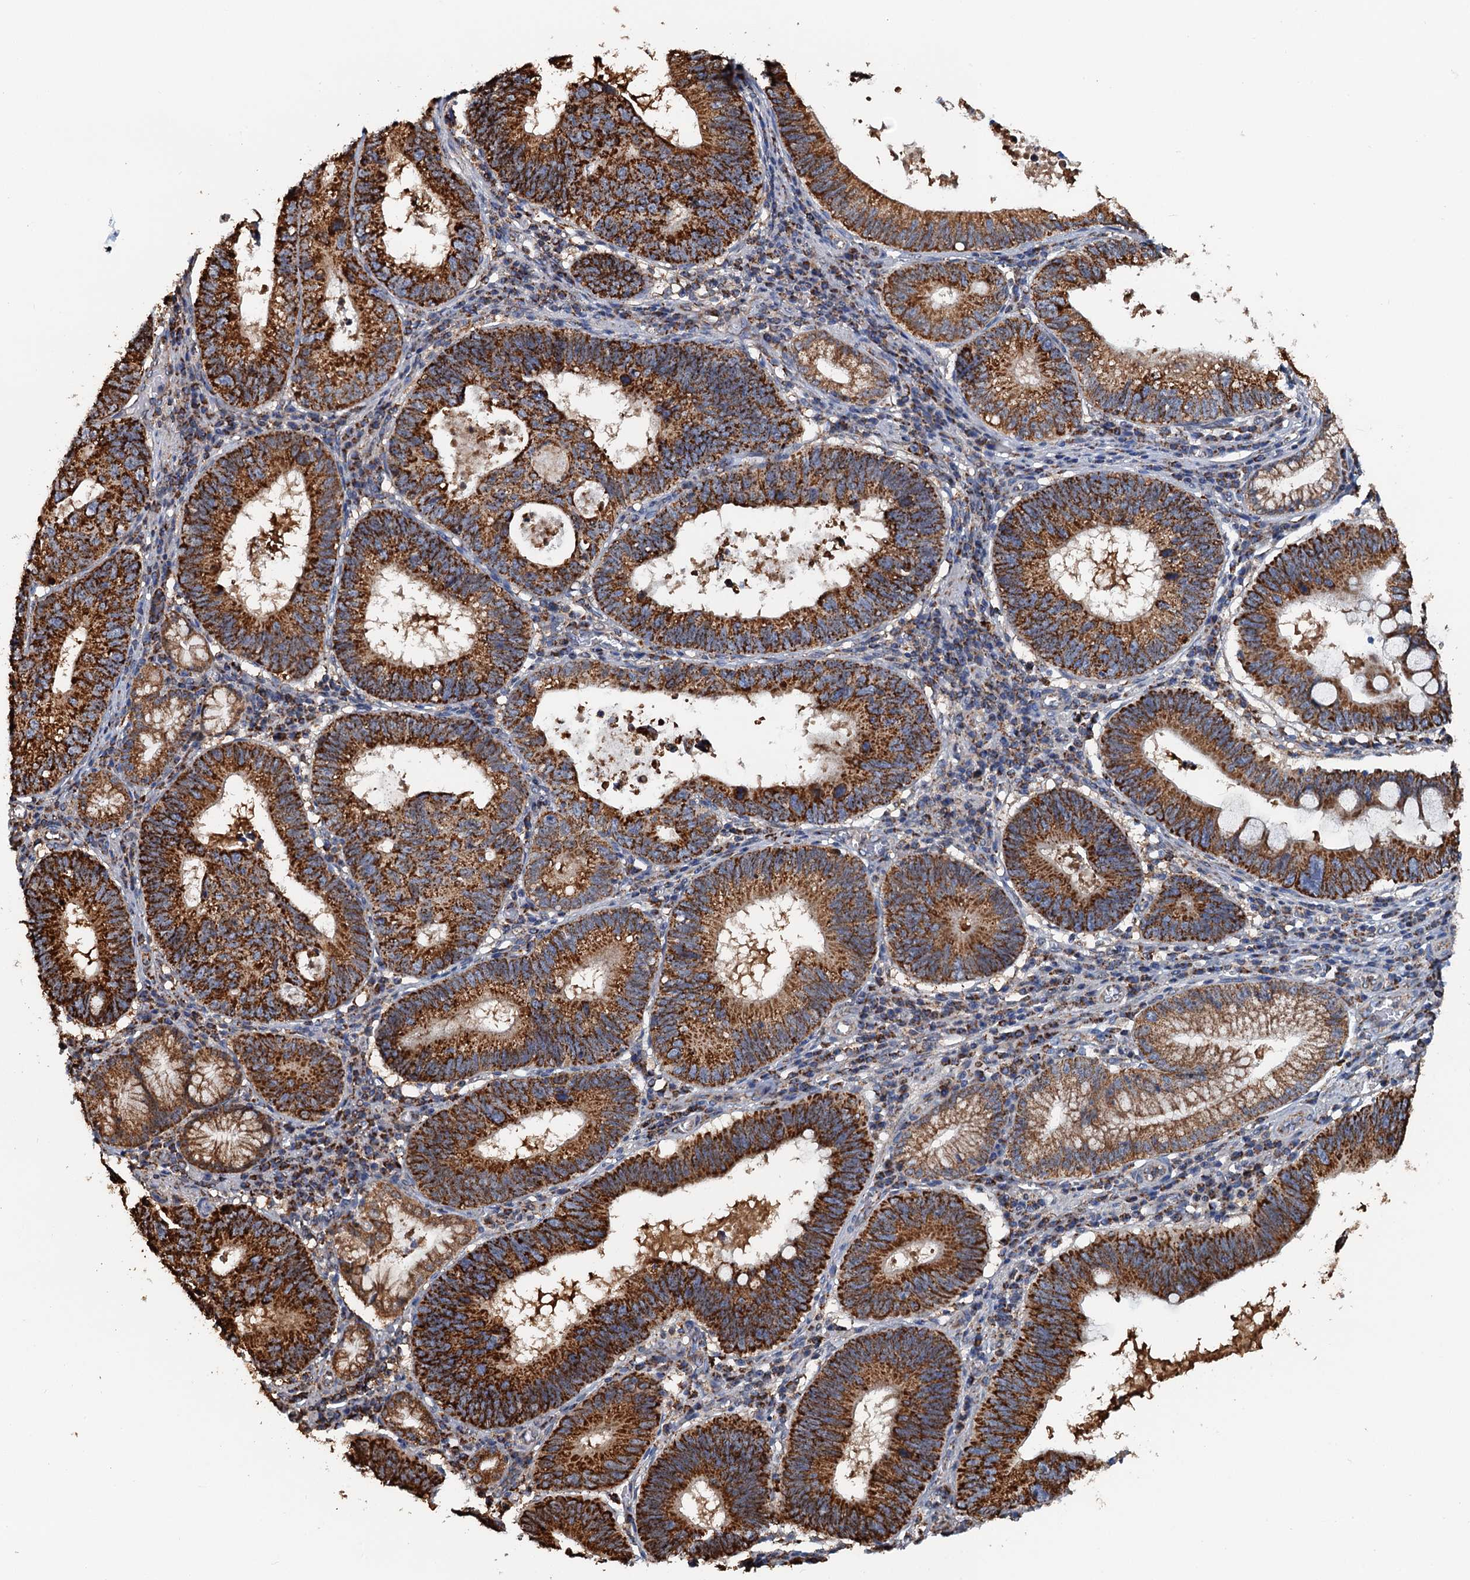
{"staining": {"intensity": "strong", "quantity": ">75%", "location": "cytoplasmic/membranous"}, "tissue": "stomach cancer", "cell_type": "Tumor cells", "image_type": "cancer", "snomed": [{"axis": "morphology", "description": "Adenocarcinoma, NOS"}, {"axis": "topography", "description": "Stomach"}], "caption": "IHC of human adenocarcinoma (stomach) shows high levels of strong cytoplasmic/membranous positivity in about >75% of tumor cells.", "gene": "AAGAB", "patient": {"sex": "male", "age": 59}}